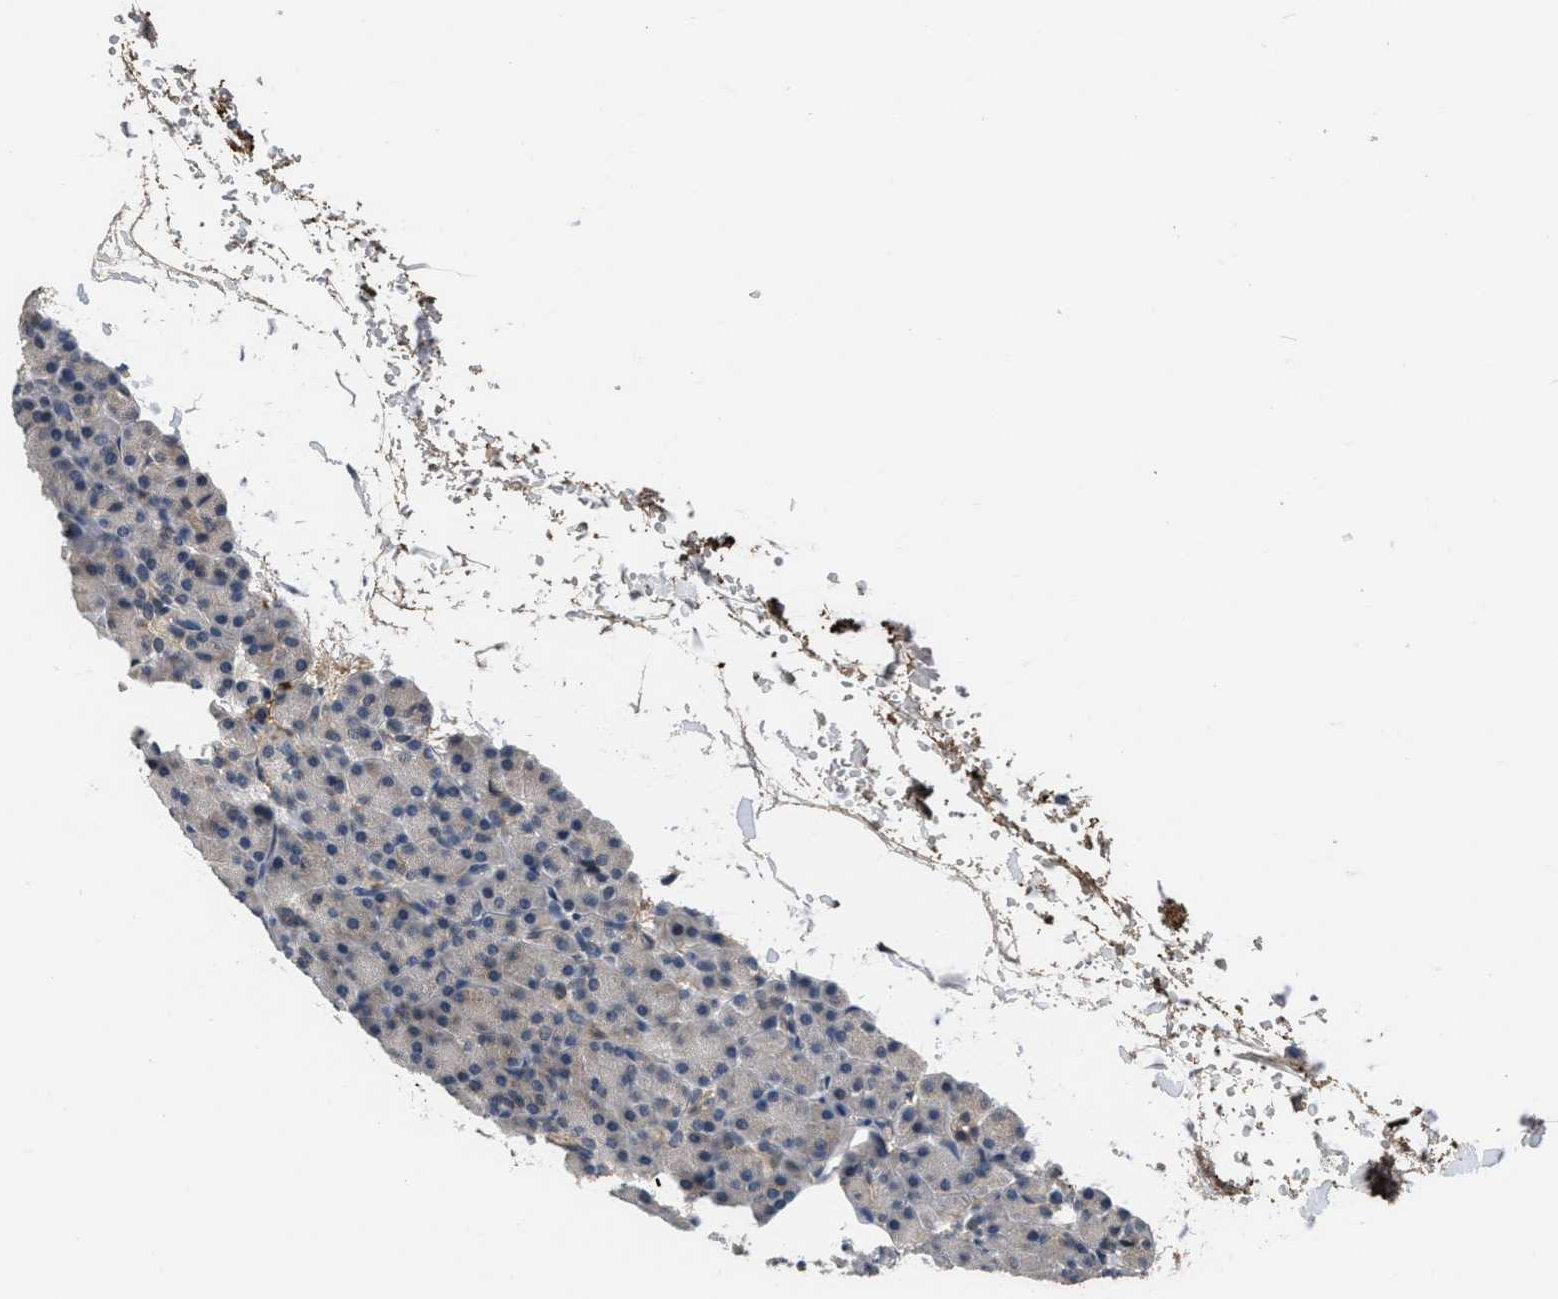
{"staining": {"intensity": "weak", "quantity": "<25%", "location": "cytoplasmic/membranous"}, "tissue": "pancreas", "cell_type": "Exocrine glandular cells", "image_type": "normal", "snomed": [{"axis": "morphology", "description": "Normal tissue, NOS"}, {"axis": "topography", "description": "Pancreas"}], "caption": "Immunohistochemistry (IHC) photomicrograph of benign pancreas: pancreas stained with DAB displays no significant protein positivity in exocrine glandular cells.", "gene": "ANGPT1", "patient": {"sex": "female", "age": 43}}